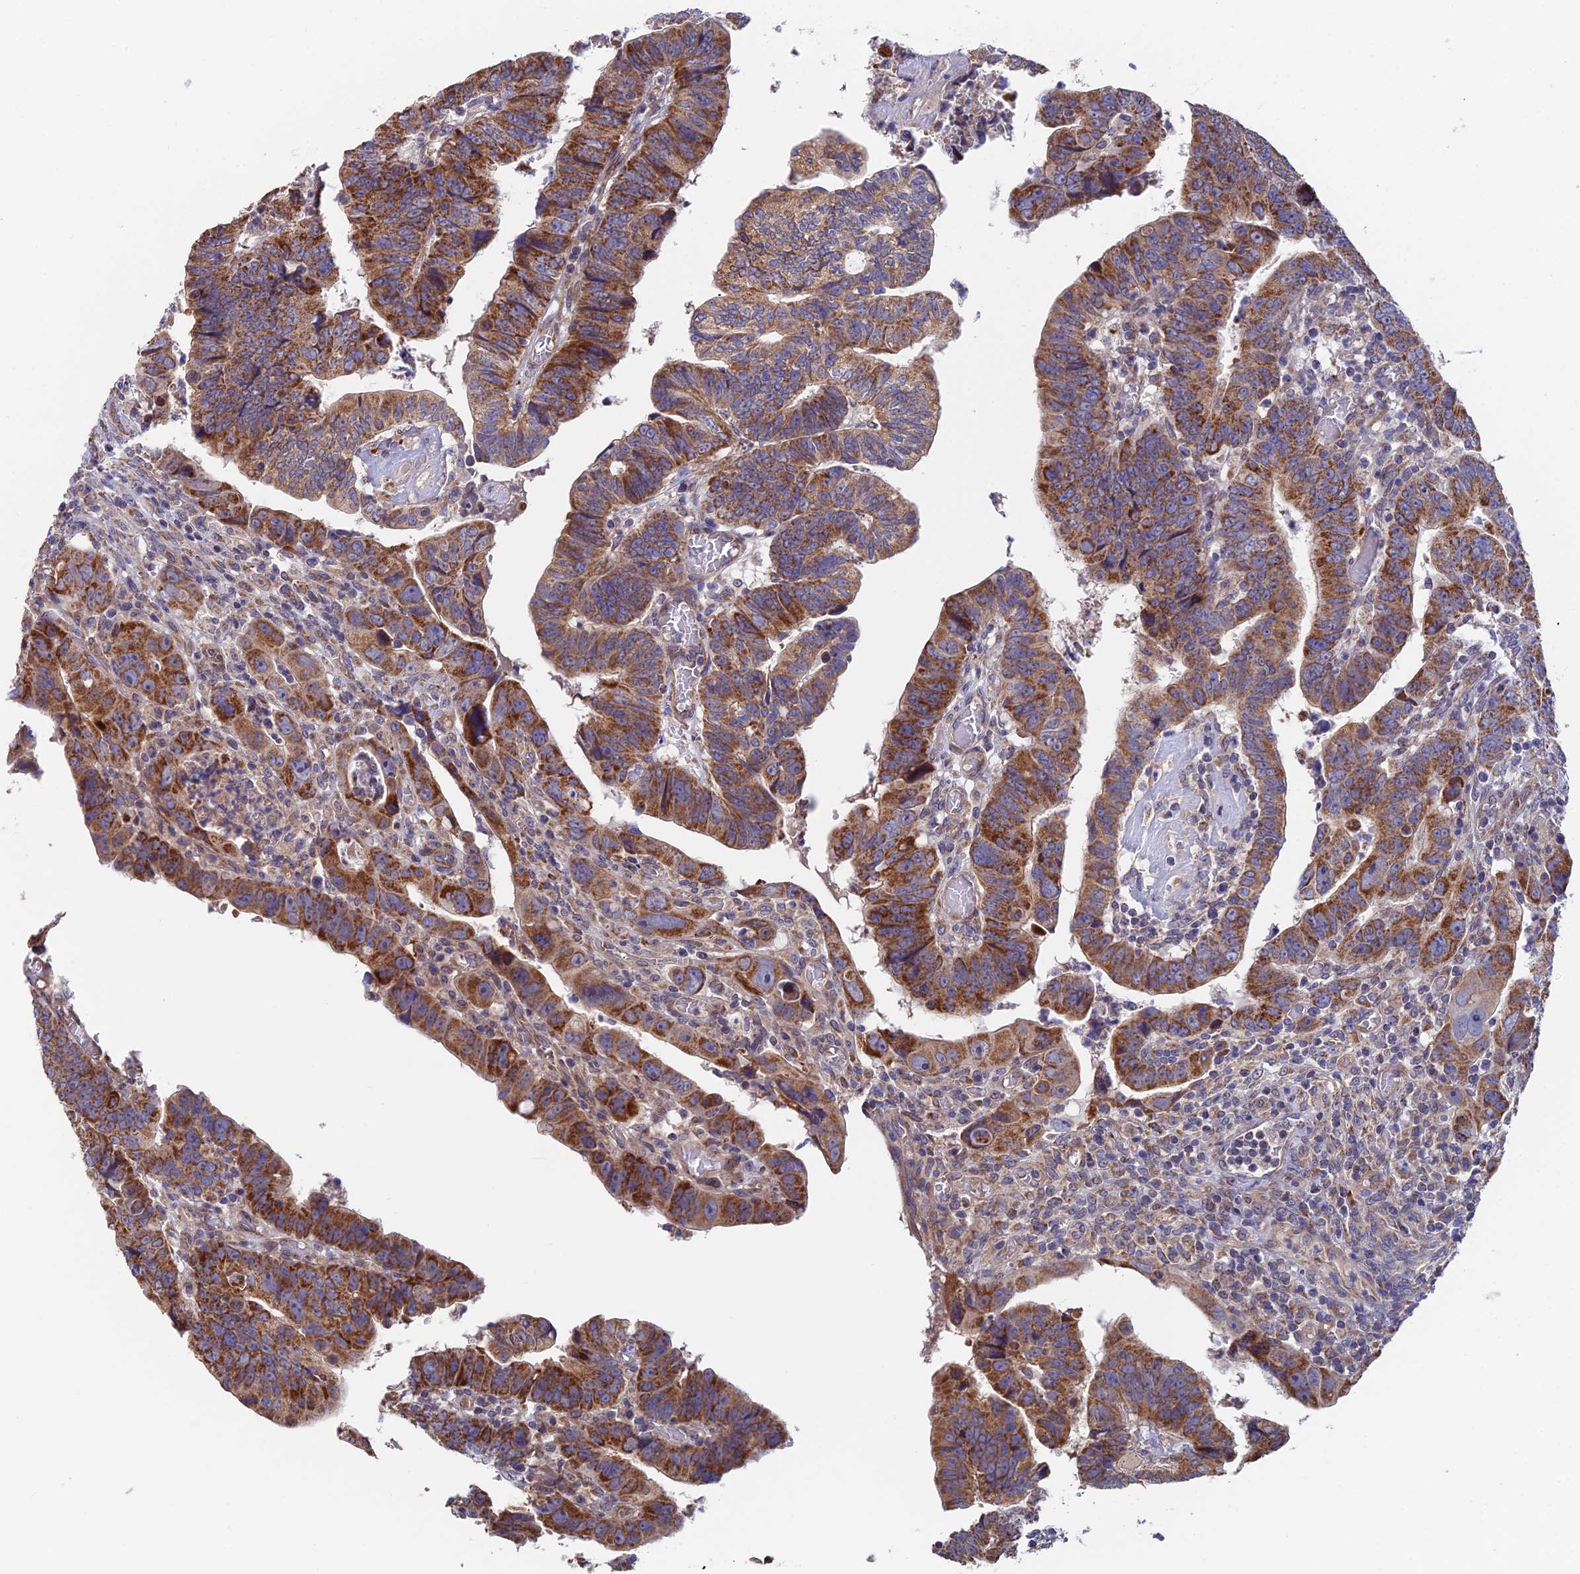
{"staining": {"intensity": "strong", "quantity": ">75%", "location": "cytoplasmic/membranous"}, "tissue": "colorectal cancer", "cell_type": "Tumor cells", "image_type": "cancer", "snomed": [{"axis": "morphology", "description": "Normal tissue, NOS"}, {"axis": "morphology", "description": "Adenocarcinoma, NOS"}, {"axis": "topography", "description": "Rectum"}], "caption": "This is a histology image of IHC staining of colorectal adenocarcinoma, which shows strong positivity in the cytoplasmic/membranous of tumor cells.", "gene": "ECSIT", "patient": {"sex": "female", "age": 65}}